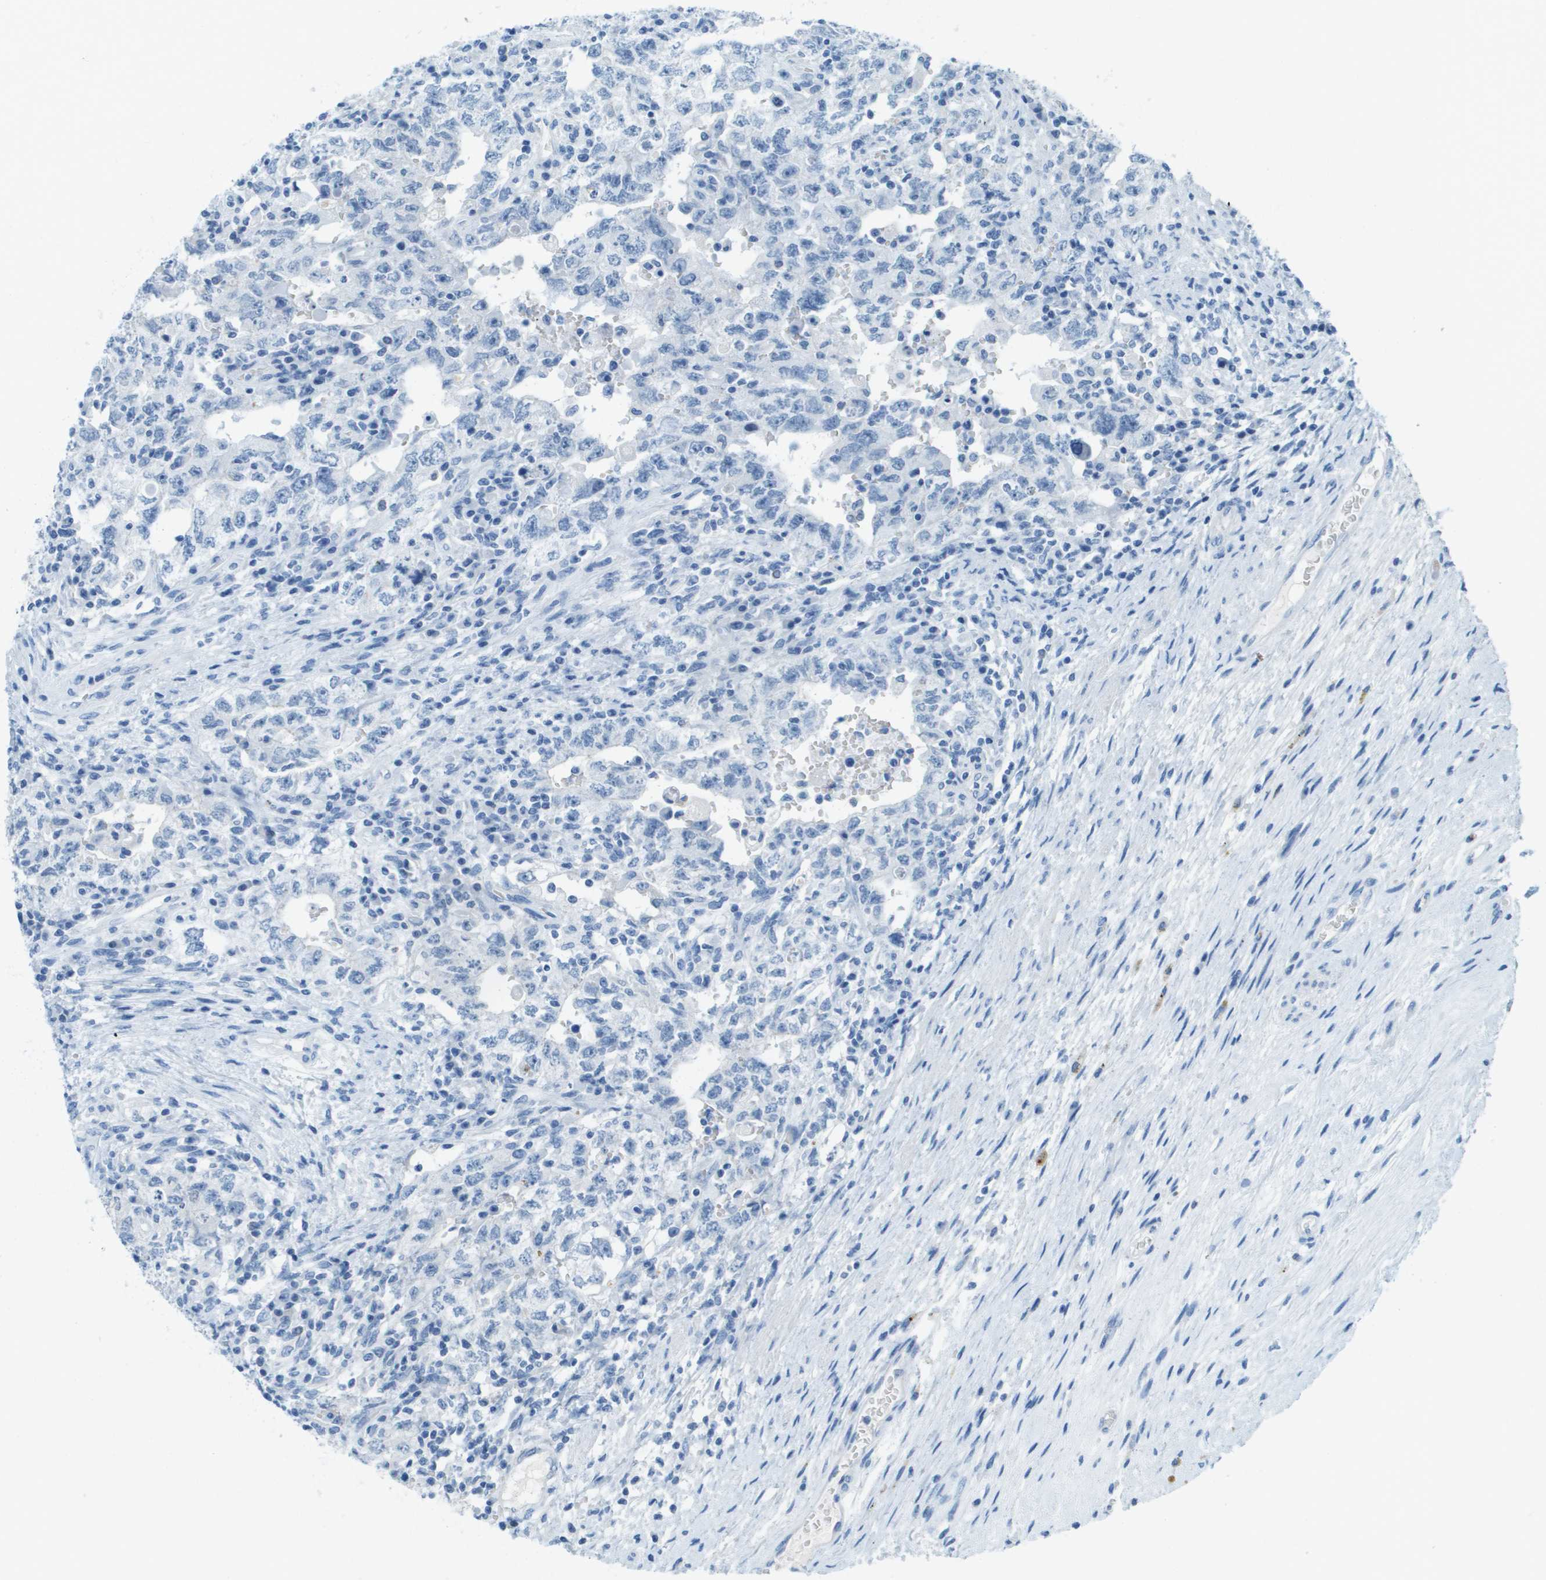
{"staining": {"intensity": "negative", "quantity": "none", "location": "none"}, "tissue": "testis cancer", "cell_type": "Tumor cells", "image_type": "cancer", "snomed": [{"axis": "morphology", "description": "Carcinoma, Embryonal, NOS"}, {"axis": "topography", "description": "Testis"}], "caption": "Immunohistochemistry of human testis cancer (embryonal carcinoma) demonstrates no expression in tumor cells. (Immunohistochemistry (ihc), brightfield microscopy, high magnification).", "gene": "CDHR2", "patient": {"sex": "male", "age": 26}}